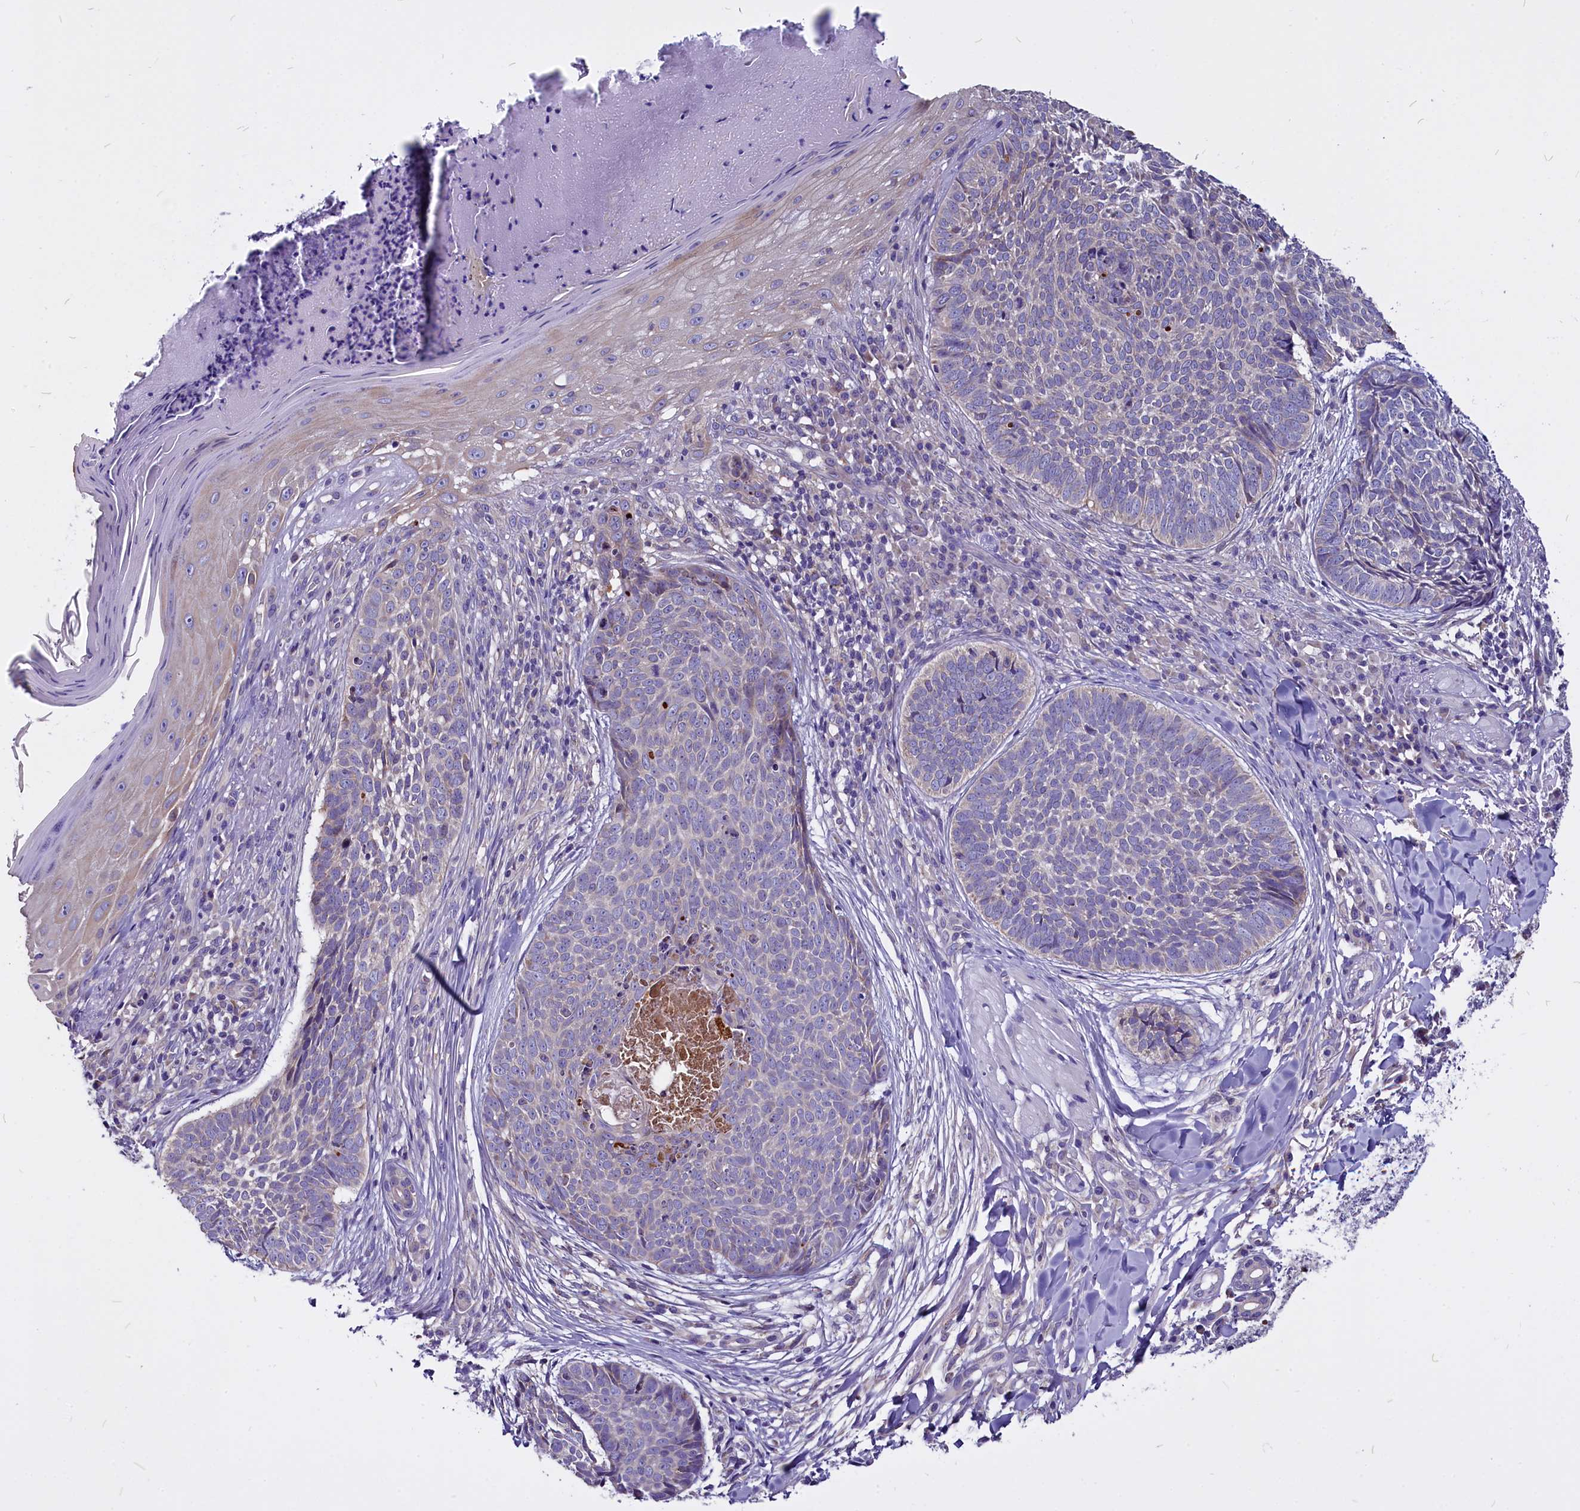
{"staining": {"intensity": "negative", "quantity": "none", "location": "none"}, "tissue": "skin cancer", "cell_type": "Tumor cells", "image_type": "cancer", "snomed": [{"axis": "morphology", "description": "Basal cell carcinoma"}, {"axis": "topography", "description": "Skin"}], "caption": "The micrograph exhibits no staining of tumor cells in basal cell carcinoma (skin).", "gene": "CEP170", "patient": {"sex": "female", "age": 61}}